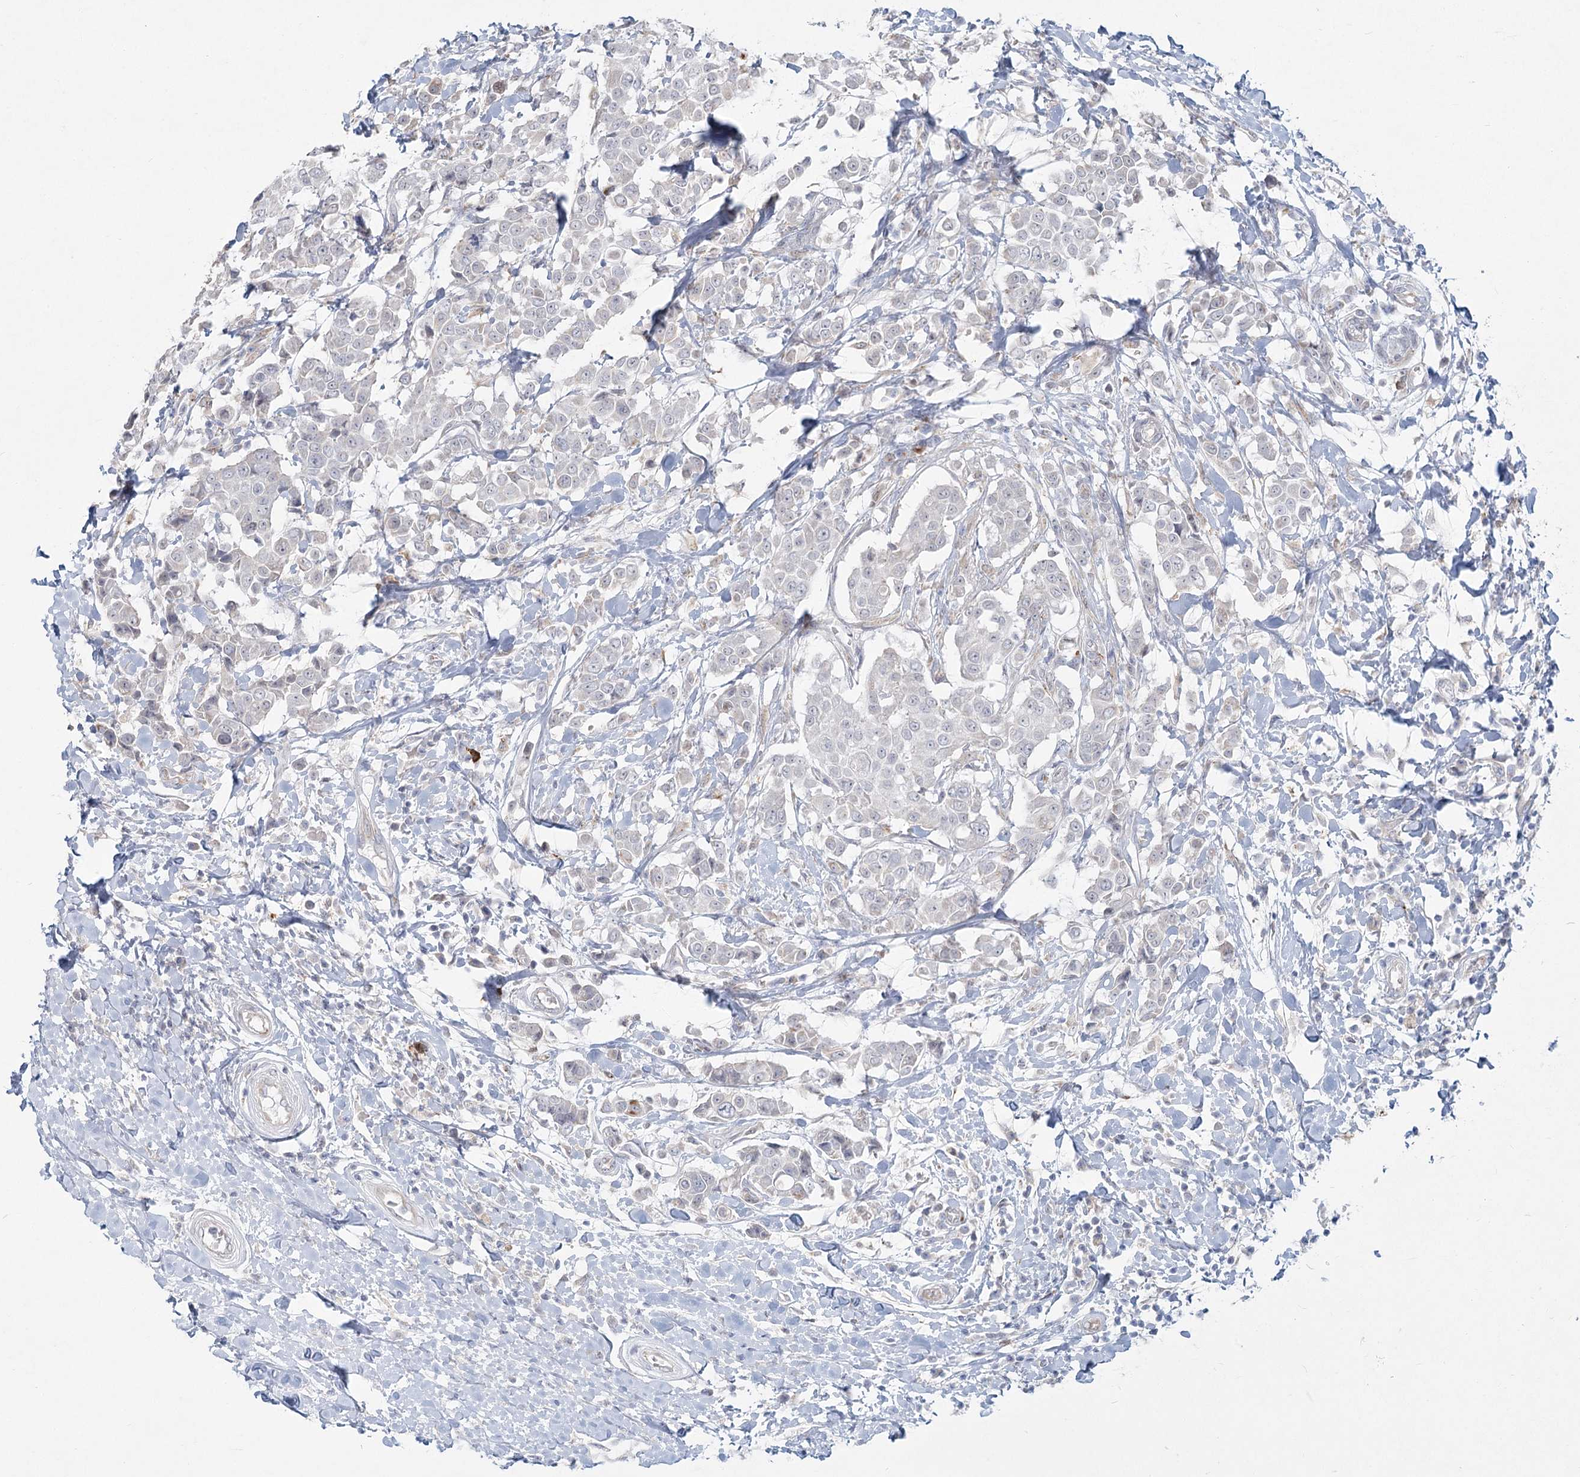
{"staining": {"intensity": "negative", "quantity": "none", "location": "none"}, "tissue": "breast cancer", "cell_type": "Tumor cells", "image_type": "cancer", "snomed": [{"axis": "morphology", "description": "Duct carcinoma"}, {"axis": "topography", "description": "Breast"}], "caption": "High magnification brightfield microscopy of breast cancer stained with DAB (brown) and counterstained with hematoxylin (blue): tumor cells show no significant staining. (Immunohistochemistry (ihc), brightfield microscopy, high magnification).", "gene": "LRP2BP", "patient": {"sex": "female", "age": 27}}